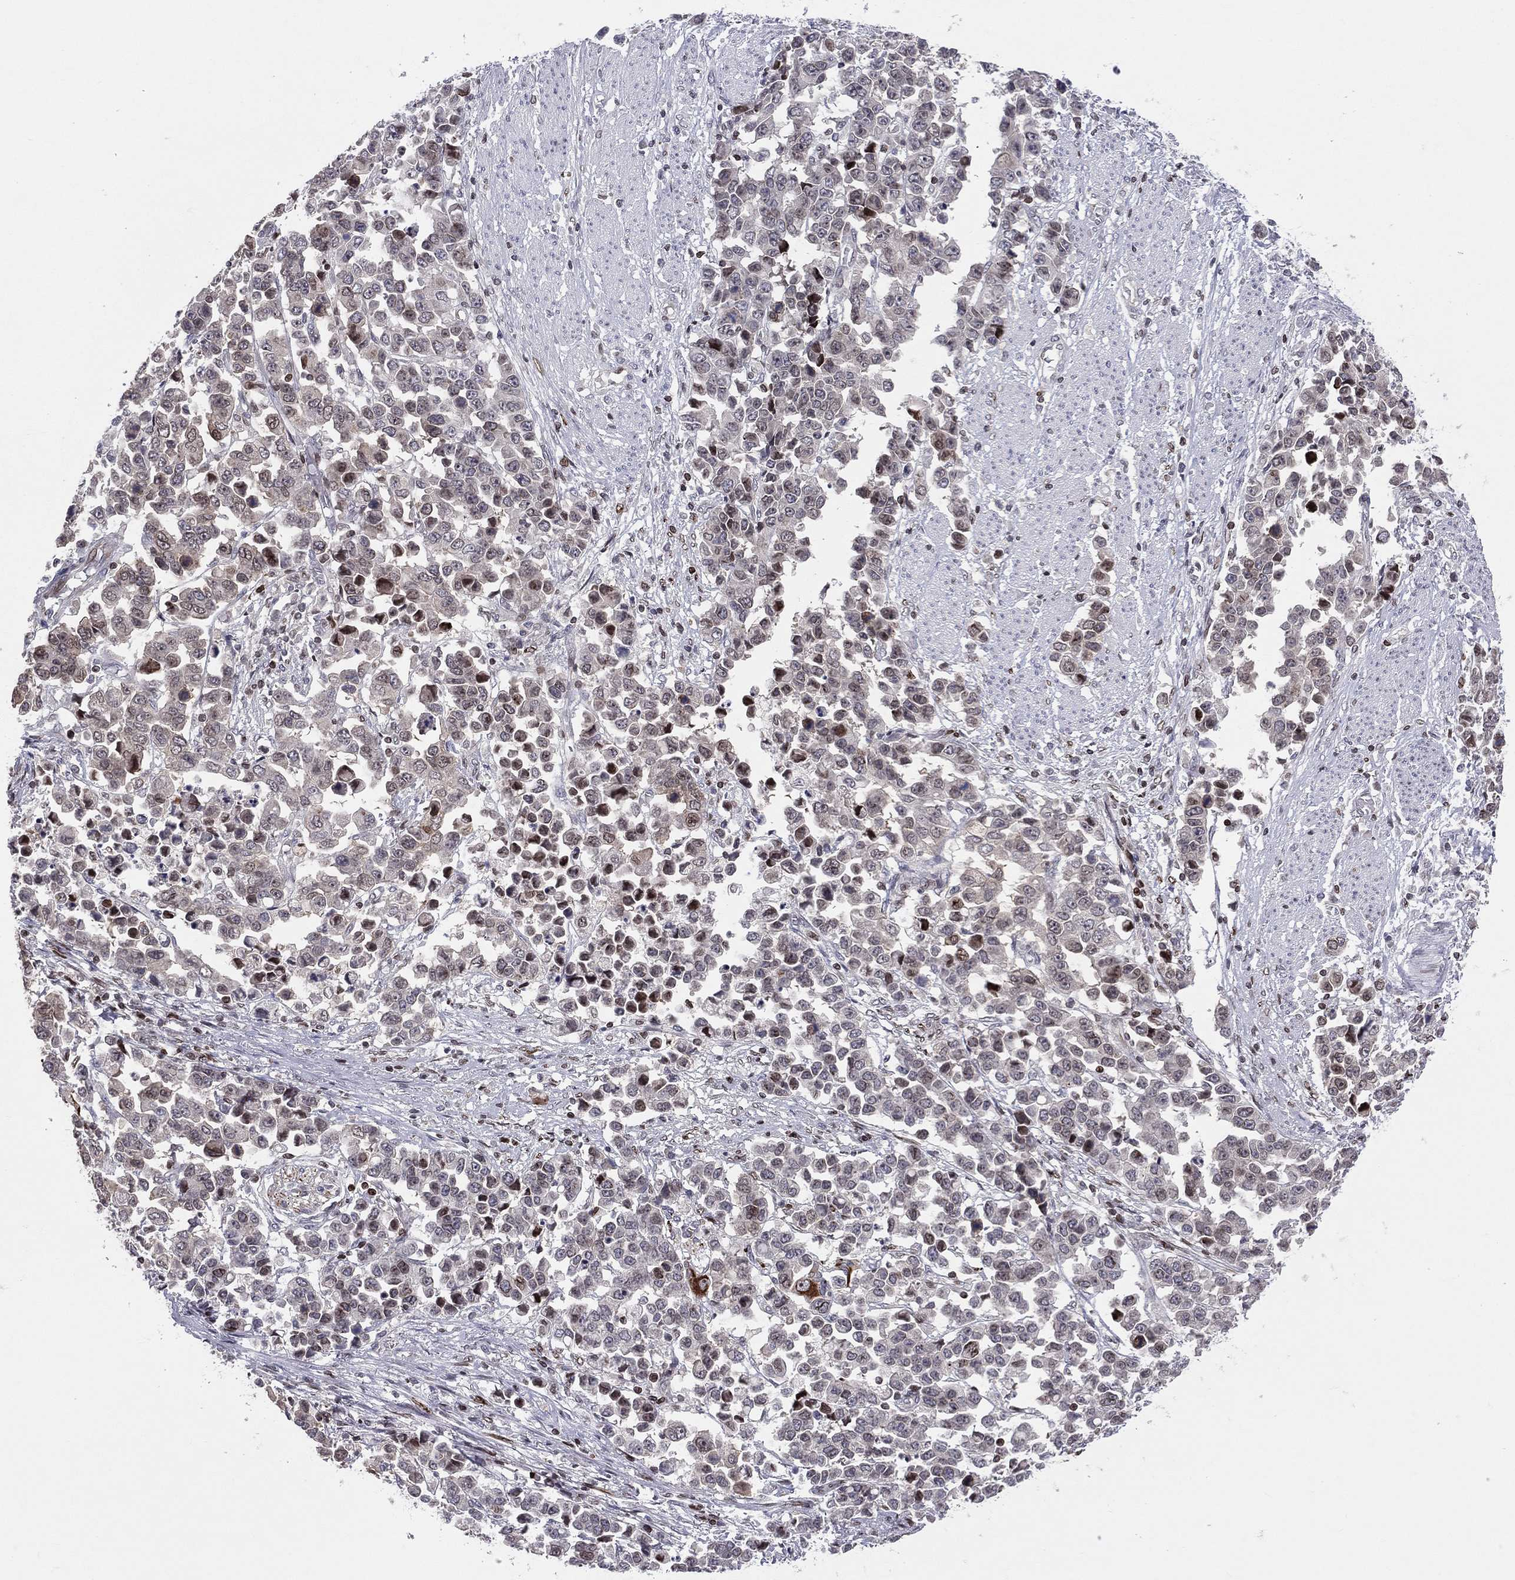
{"staining": {"intensity": "moderate", "quantity": "<25%", "location": "cytoplasmic/membranous,nuclear"}, "tissue": "stomach cancer", "cell_type": "Tumor cells", "image_type": "cancer", "snomed": [{"axis": "morphology", "description": "Adenocarcinoma, NOS"}, {"axis": "topography", "description": "Stomach, upper"}], "caption": "DAB immunohistochemical staining of stomach adenocarcinoma shows moderate cytoplasmic/membranous and nuclear protein staining in approximately <25% of tumor cells.", "gene": "DBF4B", "patient": {"sex": "male", "age": 69}}